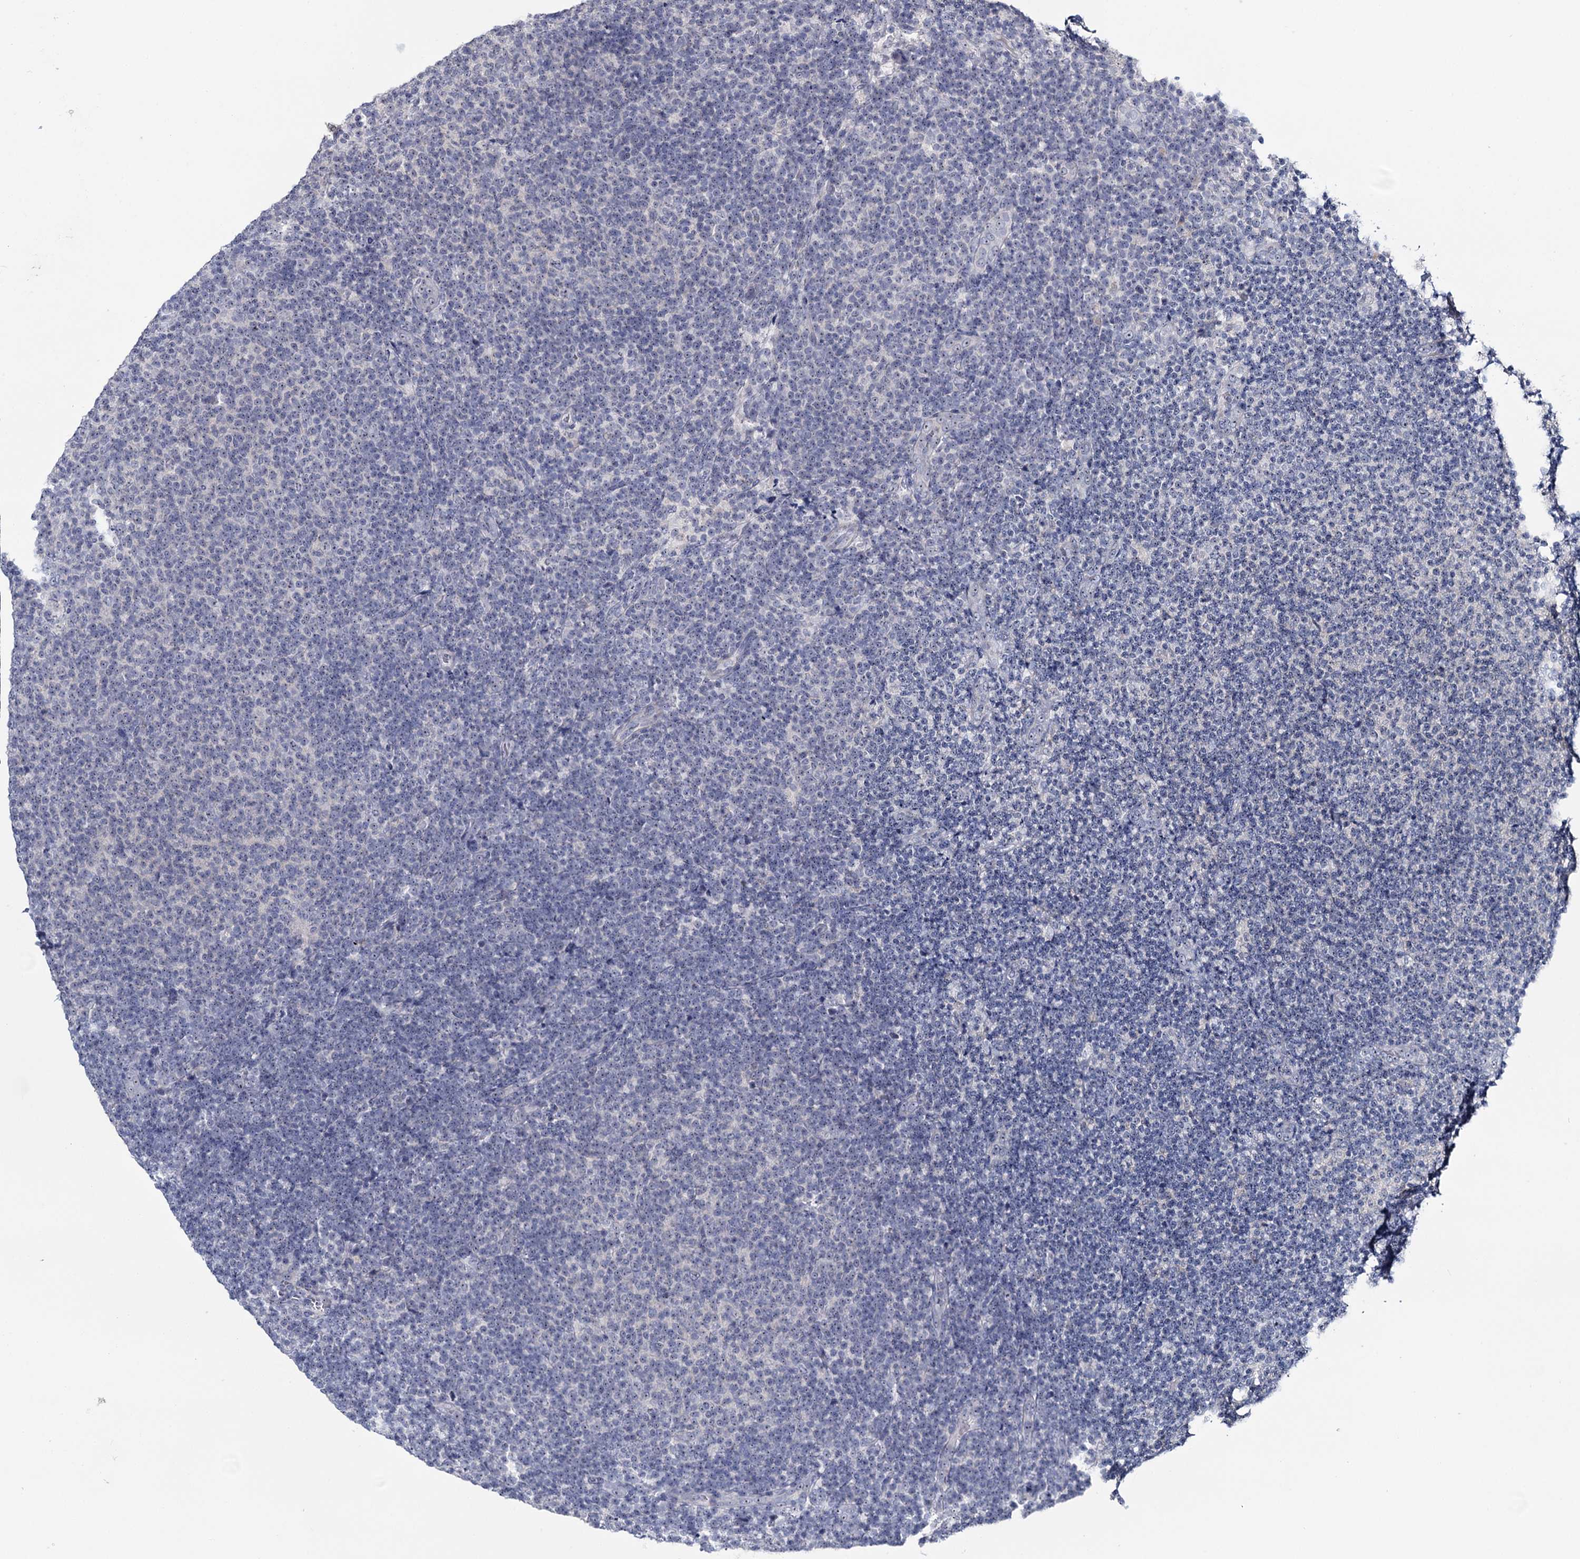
{"staining": {"intensity": "negative", "quantity": "none", "location": "none"}, "tissue": "lymphoma", "cell_type": "Tumor cells", "image_type": "cancer", "snomed": [{"axis": "morphology", "description": "Malignant lymphoma, non-Hodgkin's type, Low grade"}, {"axis": "topography", "description": "Lymph node"}], "caption": "High power microscopy image of an IHC image of lymphoma, revealing no significant expression in tumor cells.", "gene": "SFN", "patient": {"sex": "male", "age": 66}}